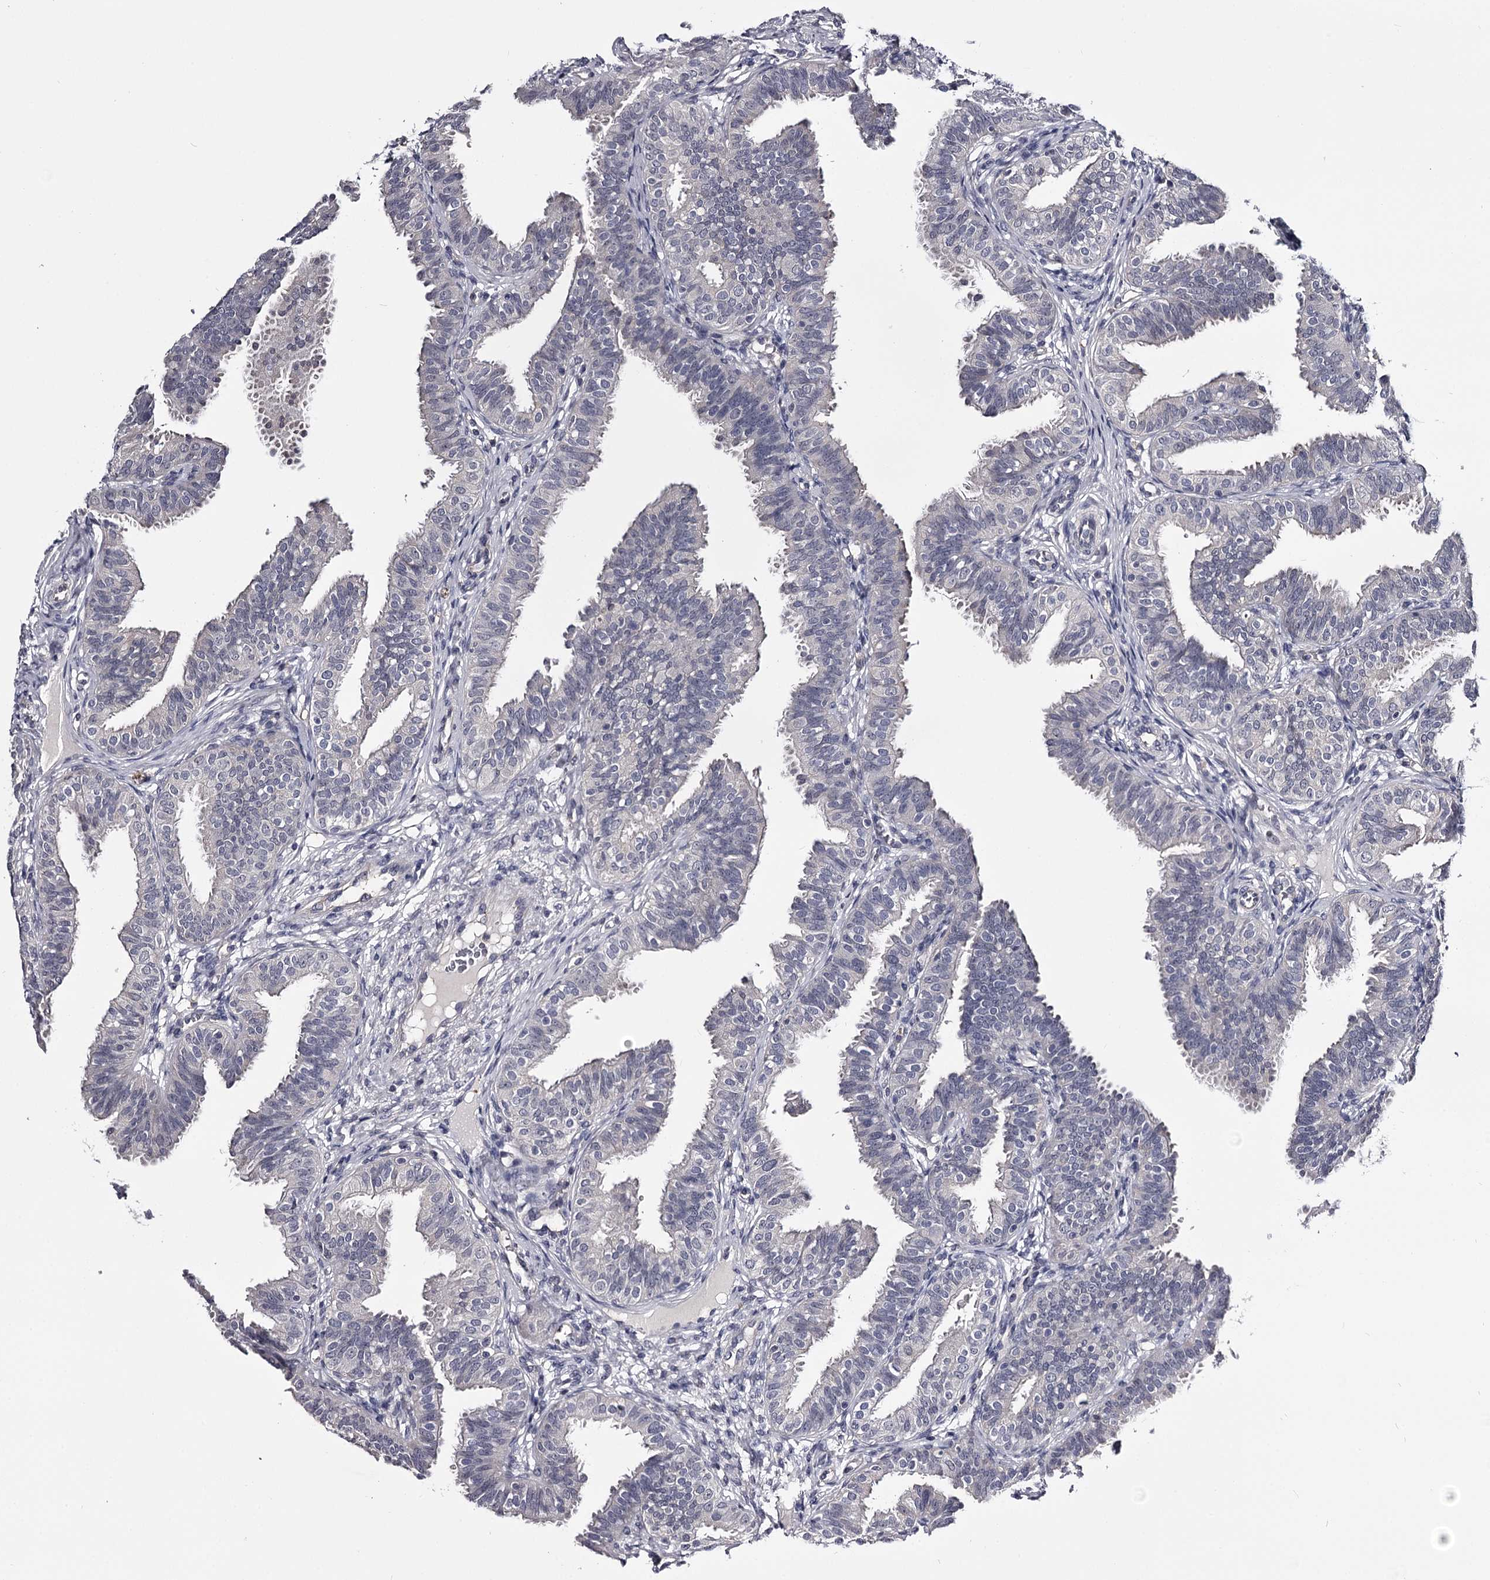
{"staining": {"intensity": "weak", "quantity": "<25%", "location": "cytoplasmic/membranous"}, "tissue": "fallopian tube", "cell_type": "Glandular cells", "image_type": "normal", "snomed": [{"axis": "morphology", "description": "Normal tissue, NOS"}, {"axis": "topography", "description": "Fallopian tube"}], "caption": "Immunohistochemistry (IHC) image of benign fallopian tube stained for a protein (brown), which shows no positivity in glandular cells. The staining was performed using DAB to visualize the protein expression in brown, while the nuclei were stained in blue with hematoxylin (Magnification: 20x).", "gene": "GSTO1", "patient": {"sex": "female", "age": 35}}